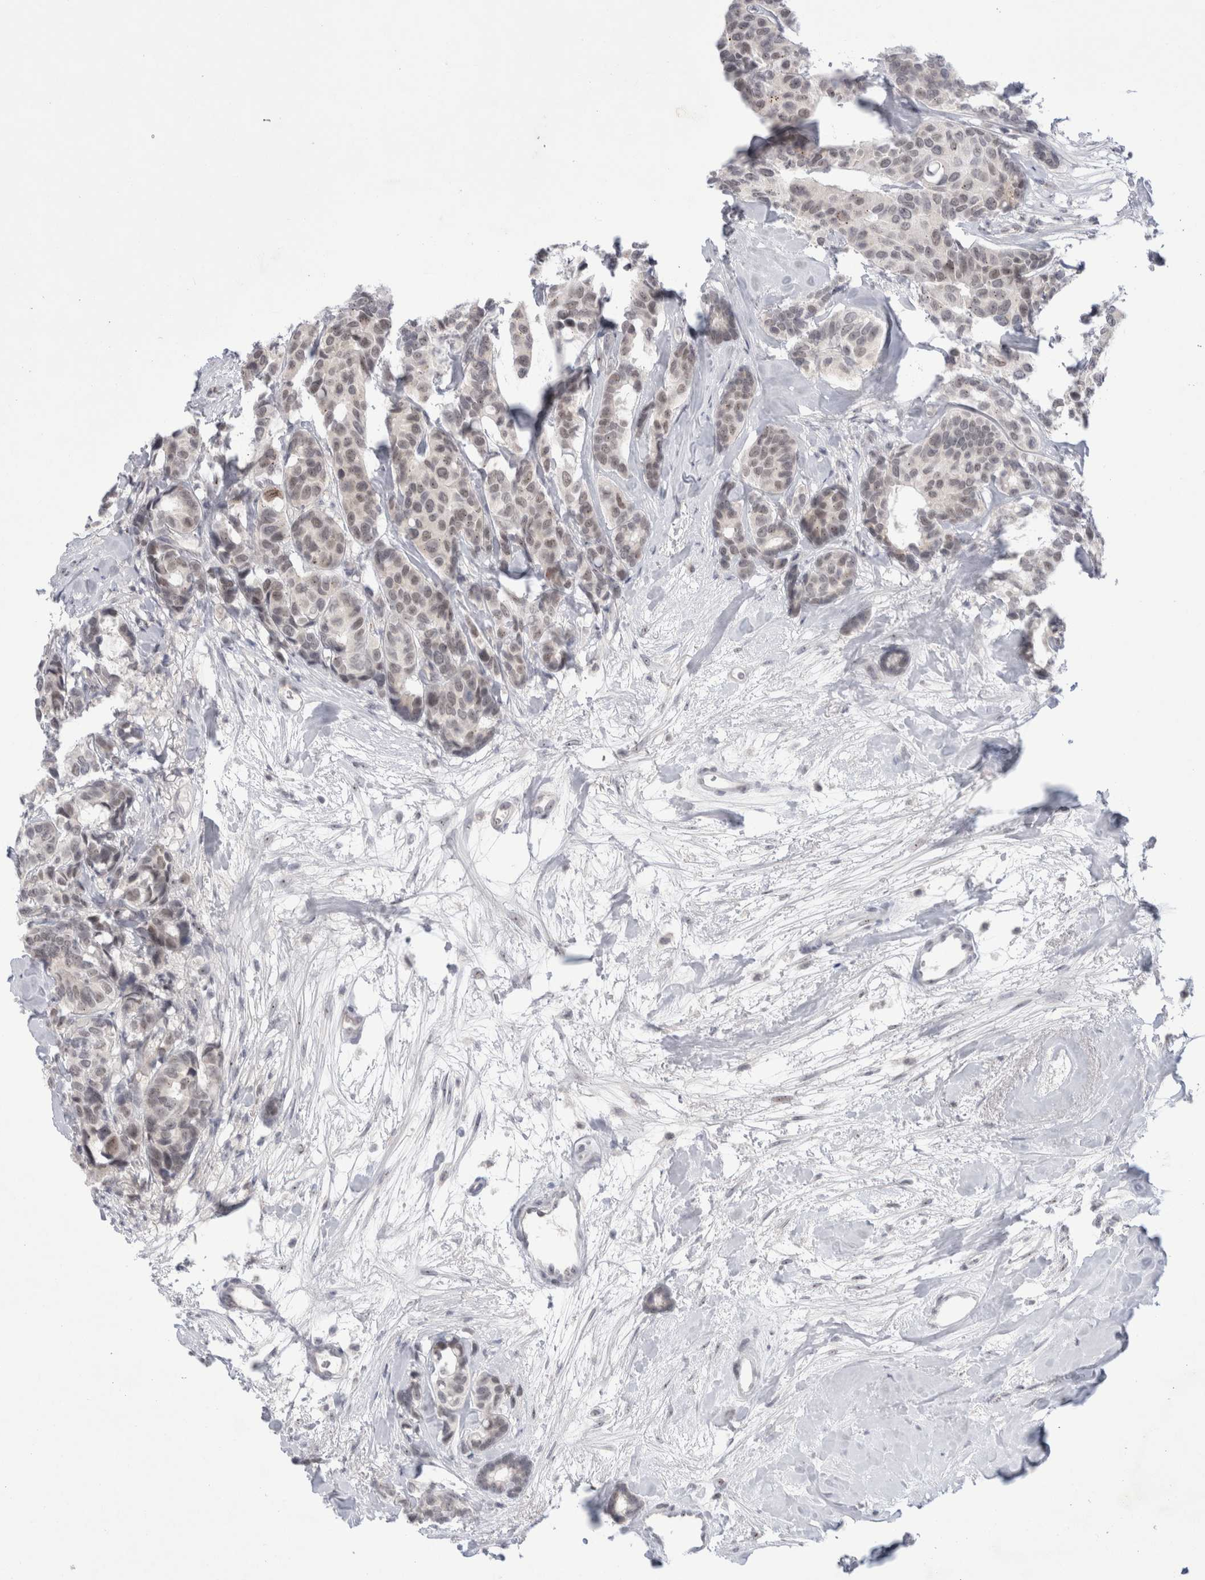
{"staining": {"intensity": "weak", "quantity": "25%-75%", "location": "nuclear"}, "tissue": "breast cancer", "cell_type": "Tumor cells", "image_type": "cancer", "snomed": [{"axis": "morphology", "description": "Duct carcinoma"}, {"axis": "topography", "description": "Breast"}], "caption": "The histopathology image displays staining of breast intraductal carcinoma, revealing weak nuclear protein staining (brown color) within tumor cells. Nuclei are stained in blue.", "gene": "CERS5", "patient": {"sex": "female", "age": 87}}